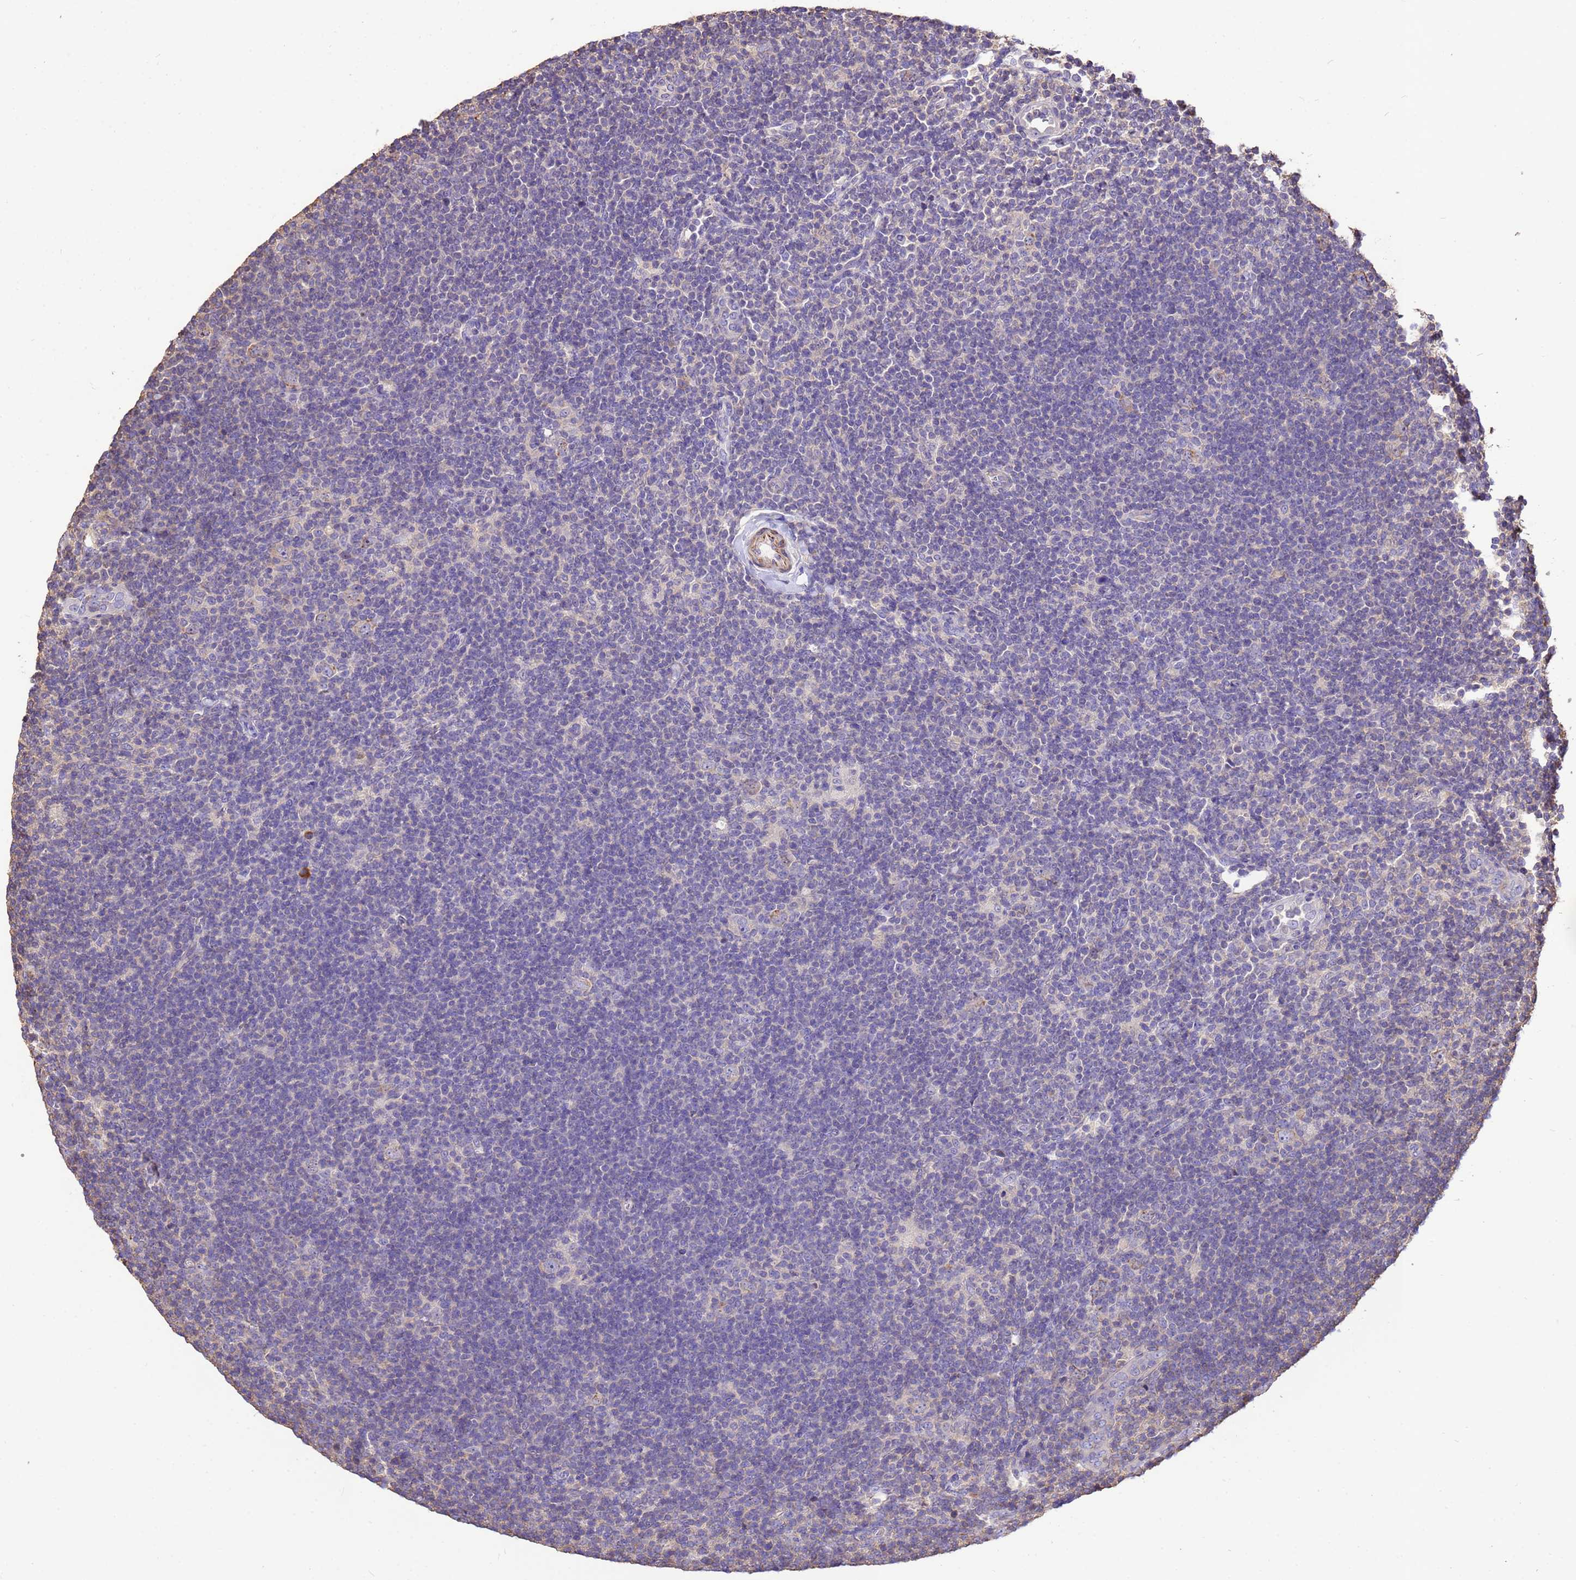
{"staining": {"intensity": "negative", "quantity": "none", "location": "none"}, "tissue": "lymphoma", "cell_type": "Tumor cells", "image_type": "cancer", "snomed": [{"axis": "morphology", "description": "Hodgkin's disease, NOS"}, {"axis": "topography", "description": "Lymph node"}], "caption": "There is no significant staining in tumor cells of lymphoma.", "gene": "WDR64", "patient": {"sex": "female", "age": 57}}